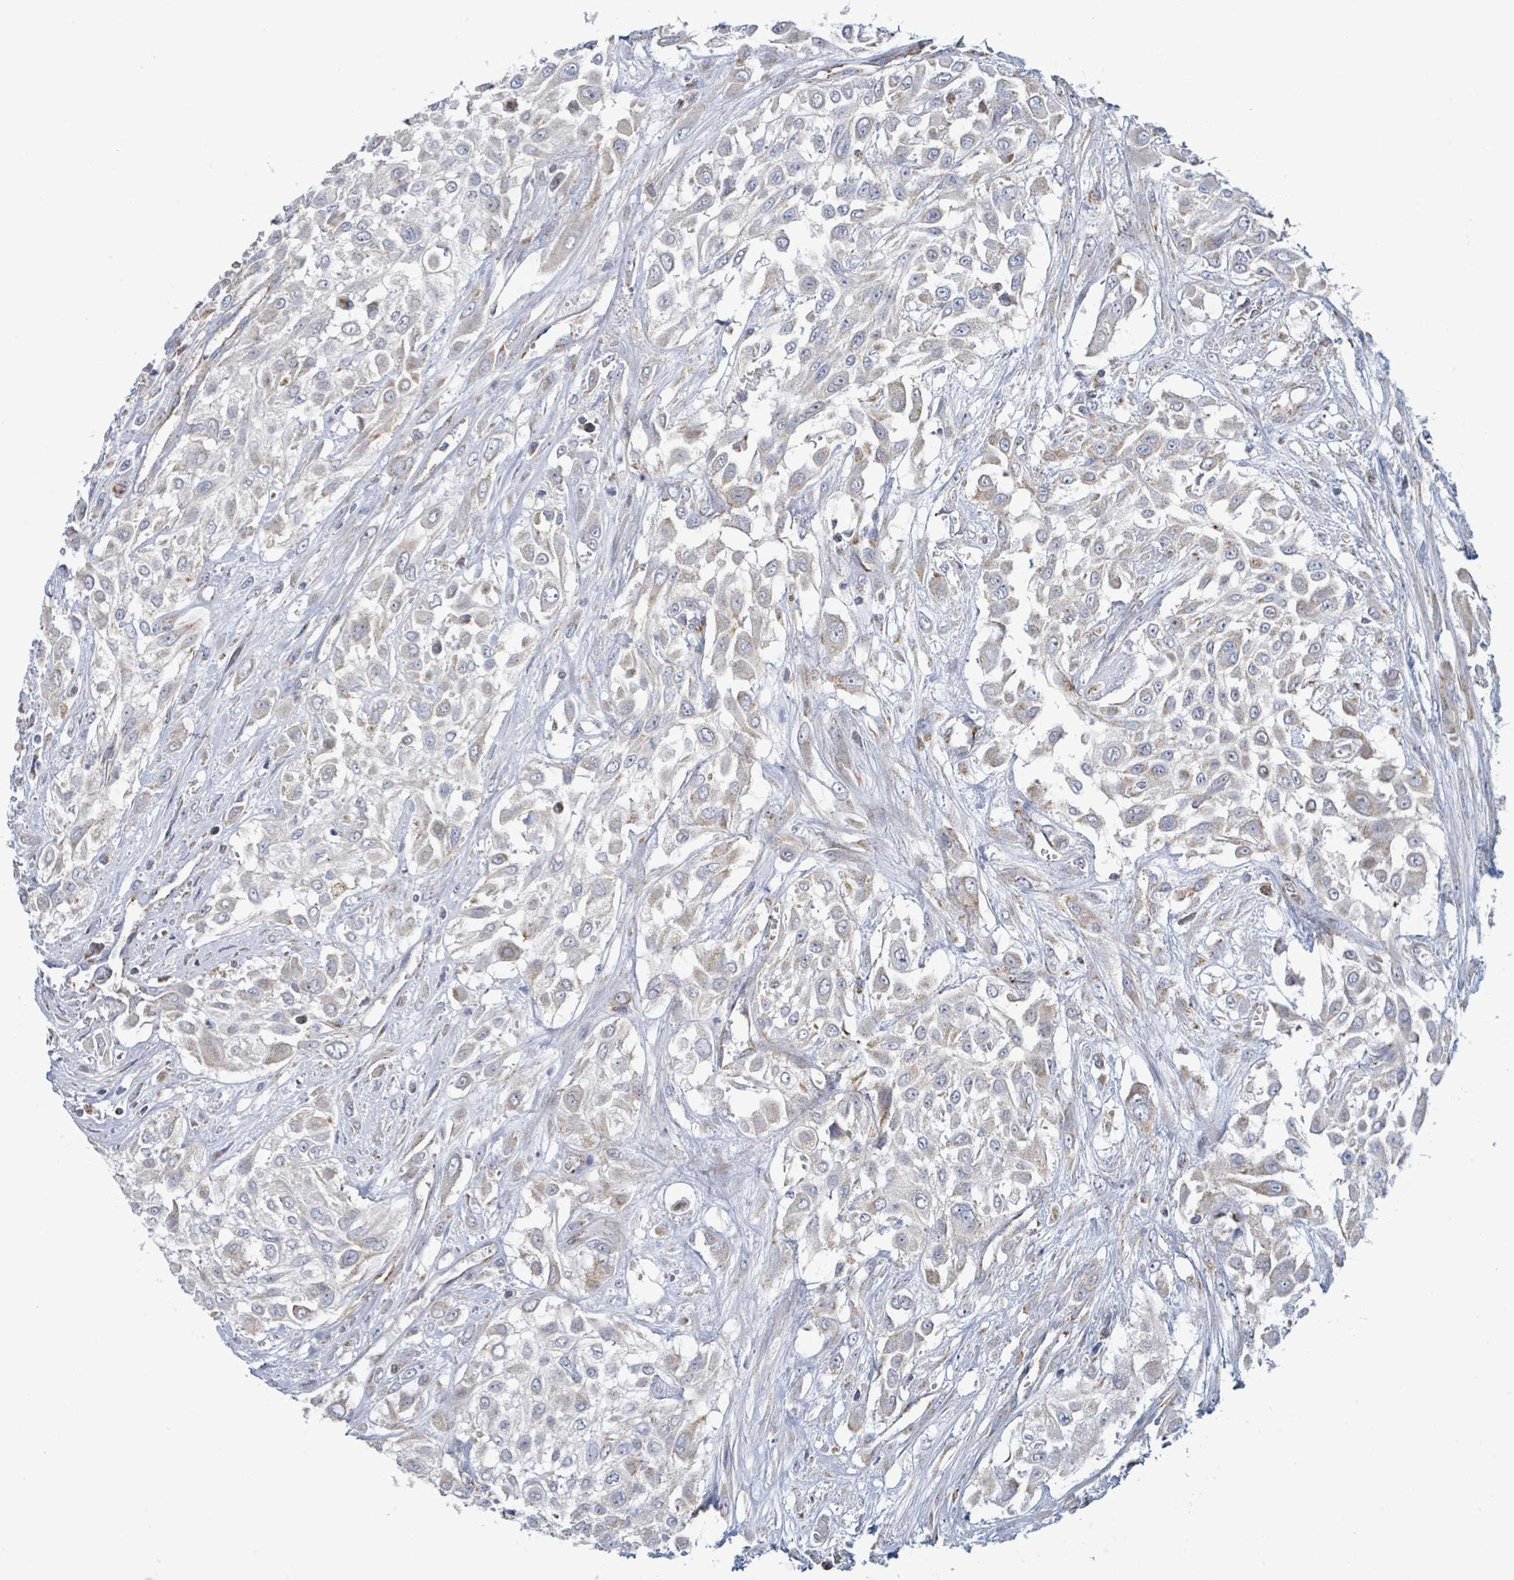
{"staining": {"intensity": "negative", "quantity": "none", "location": "none"}, "tissue": "urothelial cancer", "cell_type": "Tumor cells", "image_type": "cancer", "snomed": [{"axis": "morphology", "description": "Urothelial carcinoma, High grade"}, {"axis": "topography", "description": "Urinary bladder"}], "caption": "There is no significant positivity in tumor cells of high-grade urothelial carcinoma. (Stains: DAB immunohistochemistry with hematoxylin counter stain, Microscopy: brightfield microscopy at high magnification).", "gene": "SUCLG2", "patient": {"sex": "male", "age": 57}}